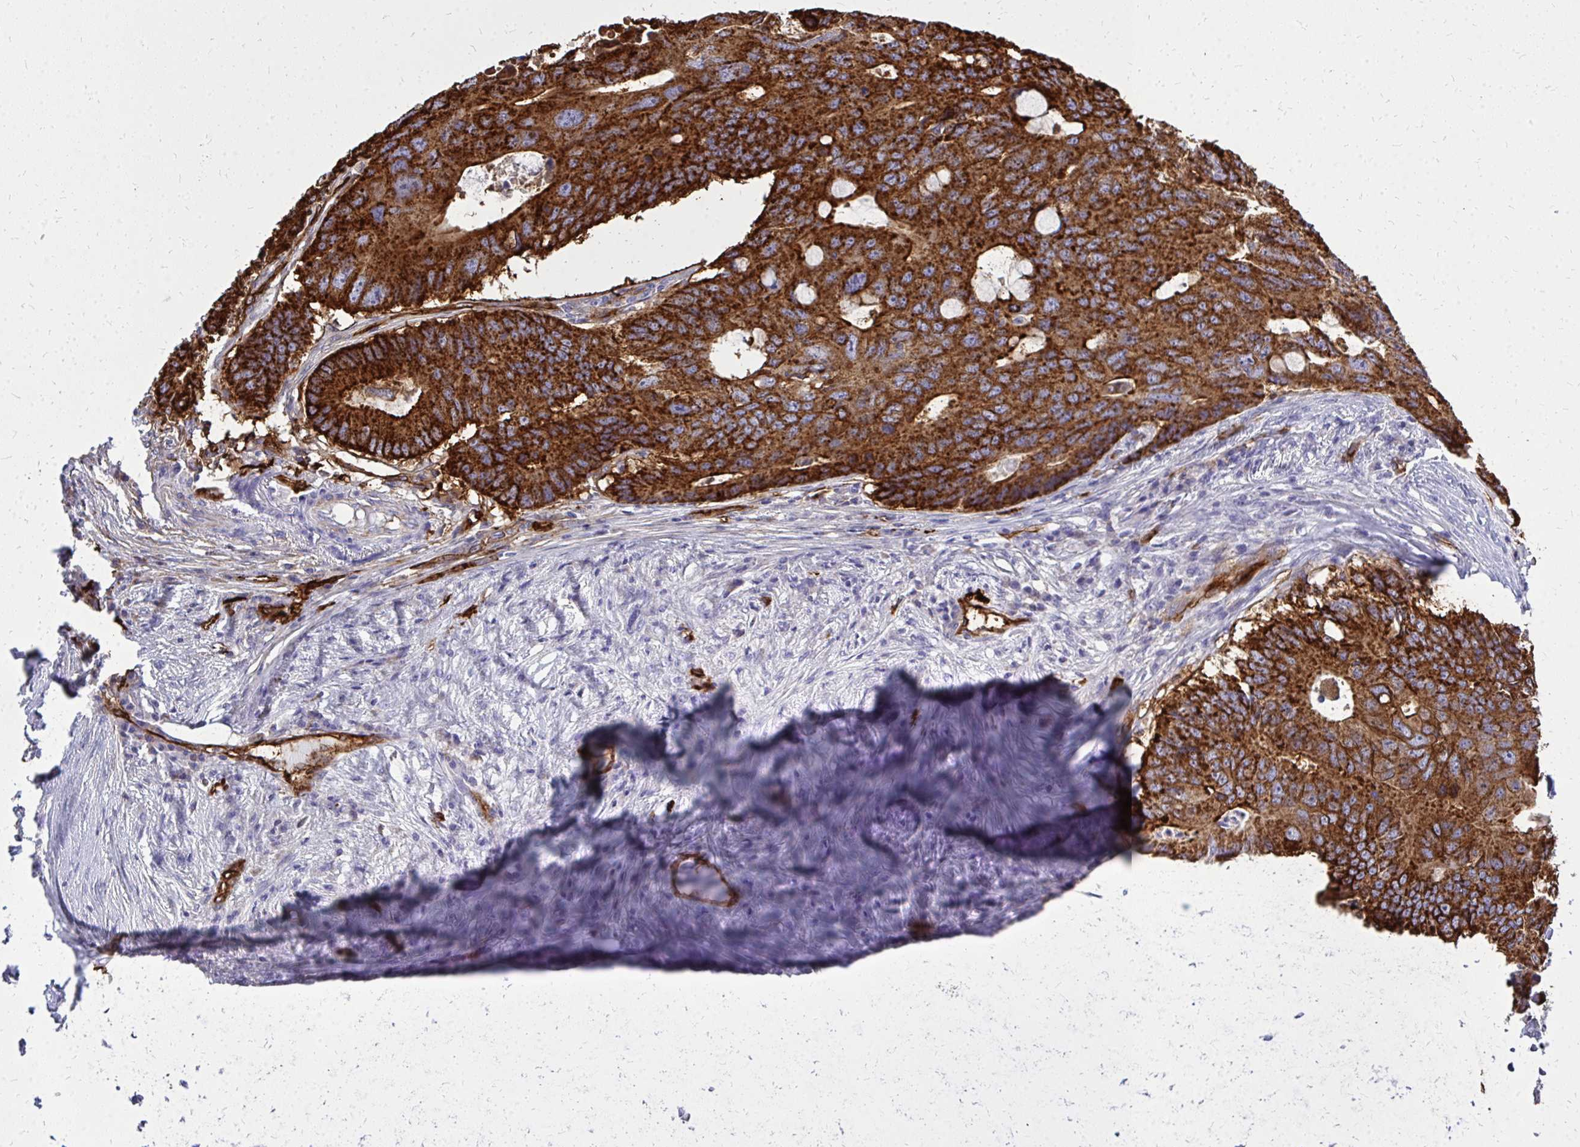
{"staining": {"intensity": "strong", "quantity": ">75%", "location": "cytoplasmic/membranous"}, "tissue": "colorectal cancer", "cell_type": "Tumor cells", "image_type": "cancer", "snomed": [{"axis": "morphology", "description": "Adenocarcinoma, NOS"}, {"axis": "topography", "description": "Colon"}], "caption": "Colorectal adenocarcinoma stained with DAB (3,3'-diaminobenzidine) IHC exhibits high levels of strong cytoplasmic/membranous positivity in approximately >75% of tumor cells.", "gene": "MARCKSL1", "patient": {"sex": "male", "age": 71}}